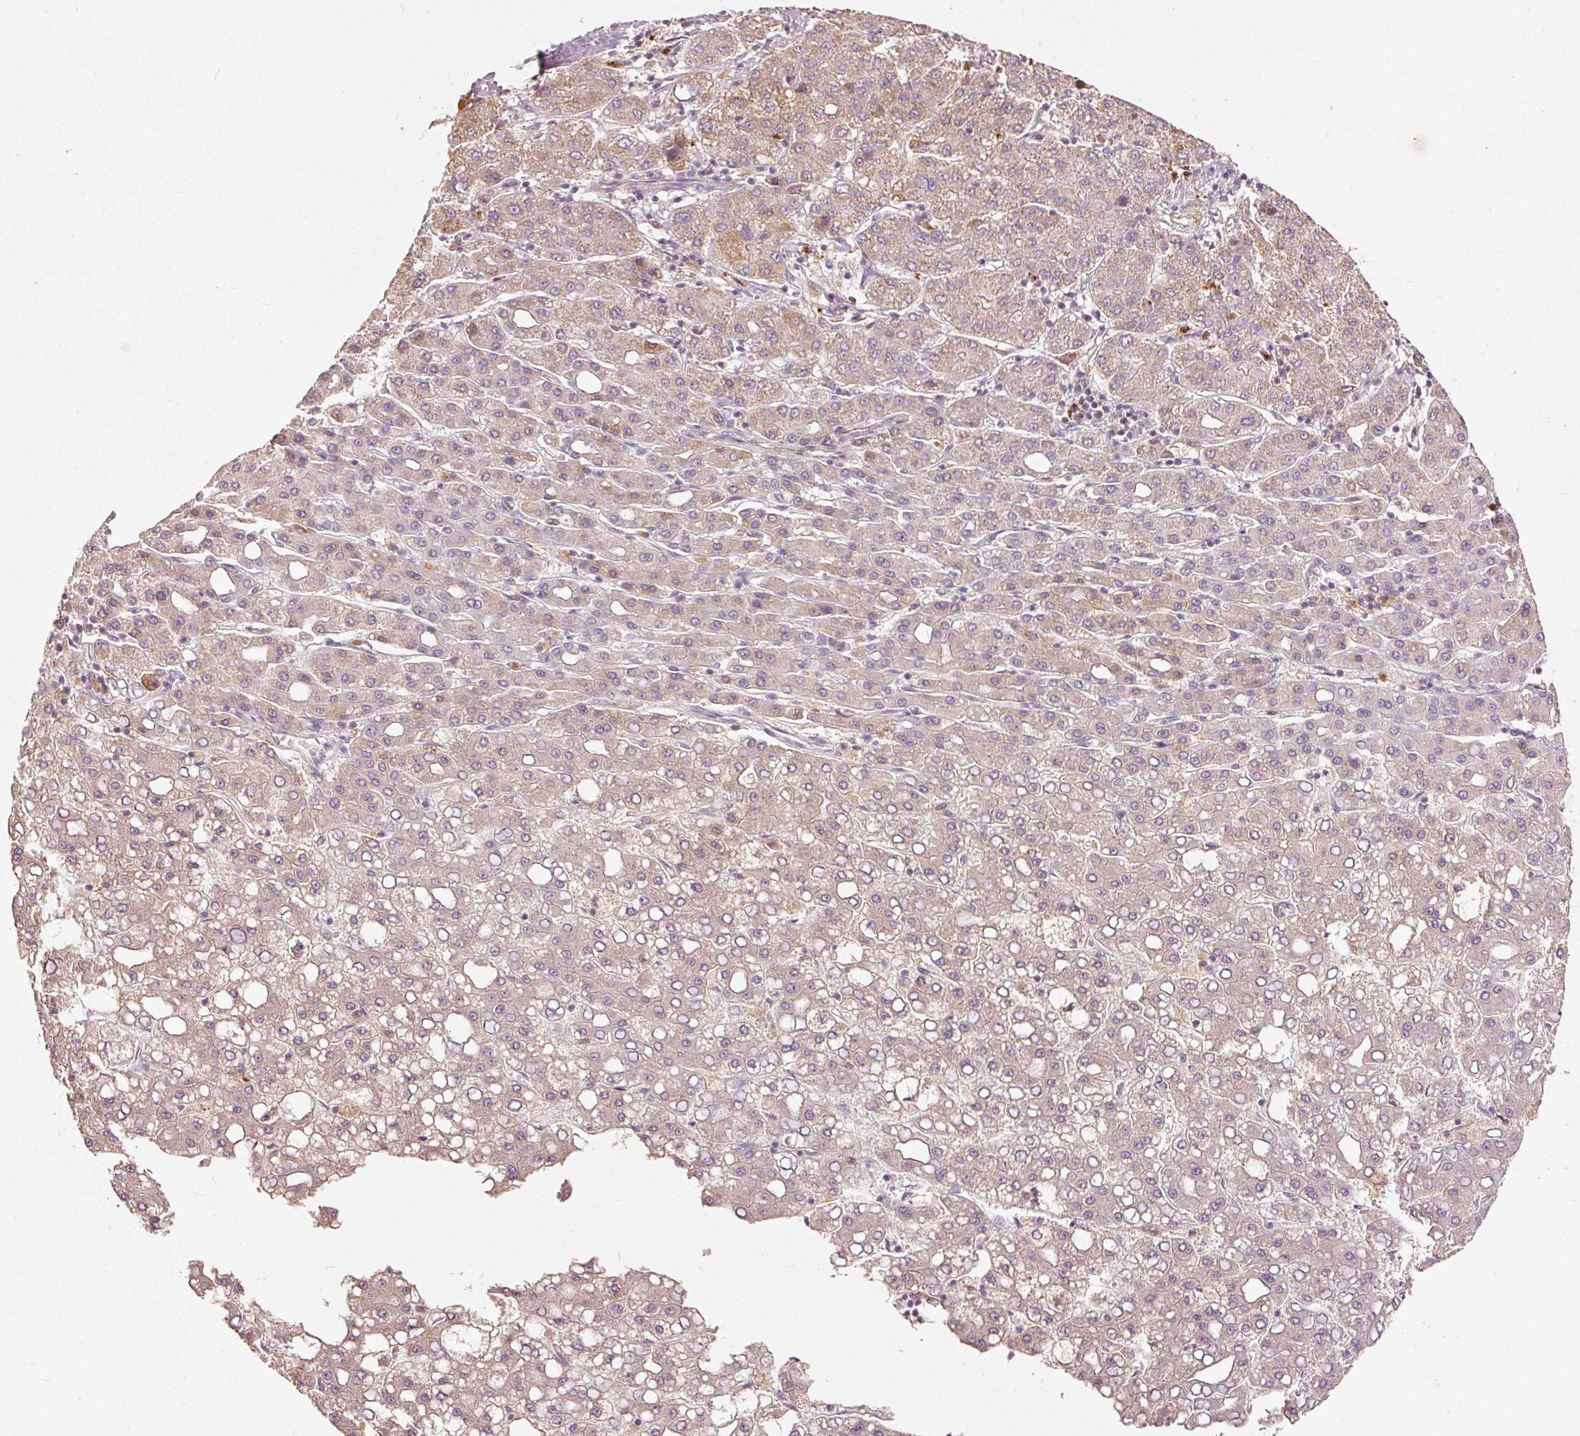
{"staining": {"intensity": "moderate", "quantity": "<25%", "location": "cytoplasmic/membranous"}, "tissue": "liver cancer", "cell_type": "Tumor cells", "image_type": "cancer", "snomed": [{"axis": "morphology", "description": "Carcinoma, Hepatocellular, NOS"}, {"axis": "topography", "description": "Liver"}], "caption": "Human liver cancer (hepatocellular carcinoma) stained for a protein (brown) reveals moderate cytoplasmic/membranous positive expression in about <25% of tumor cells.", "gene": "PSENEN", "patient": {"sex": "male", "age": 65}}